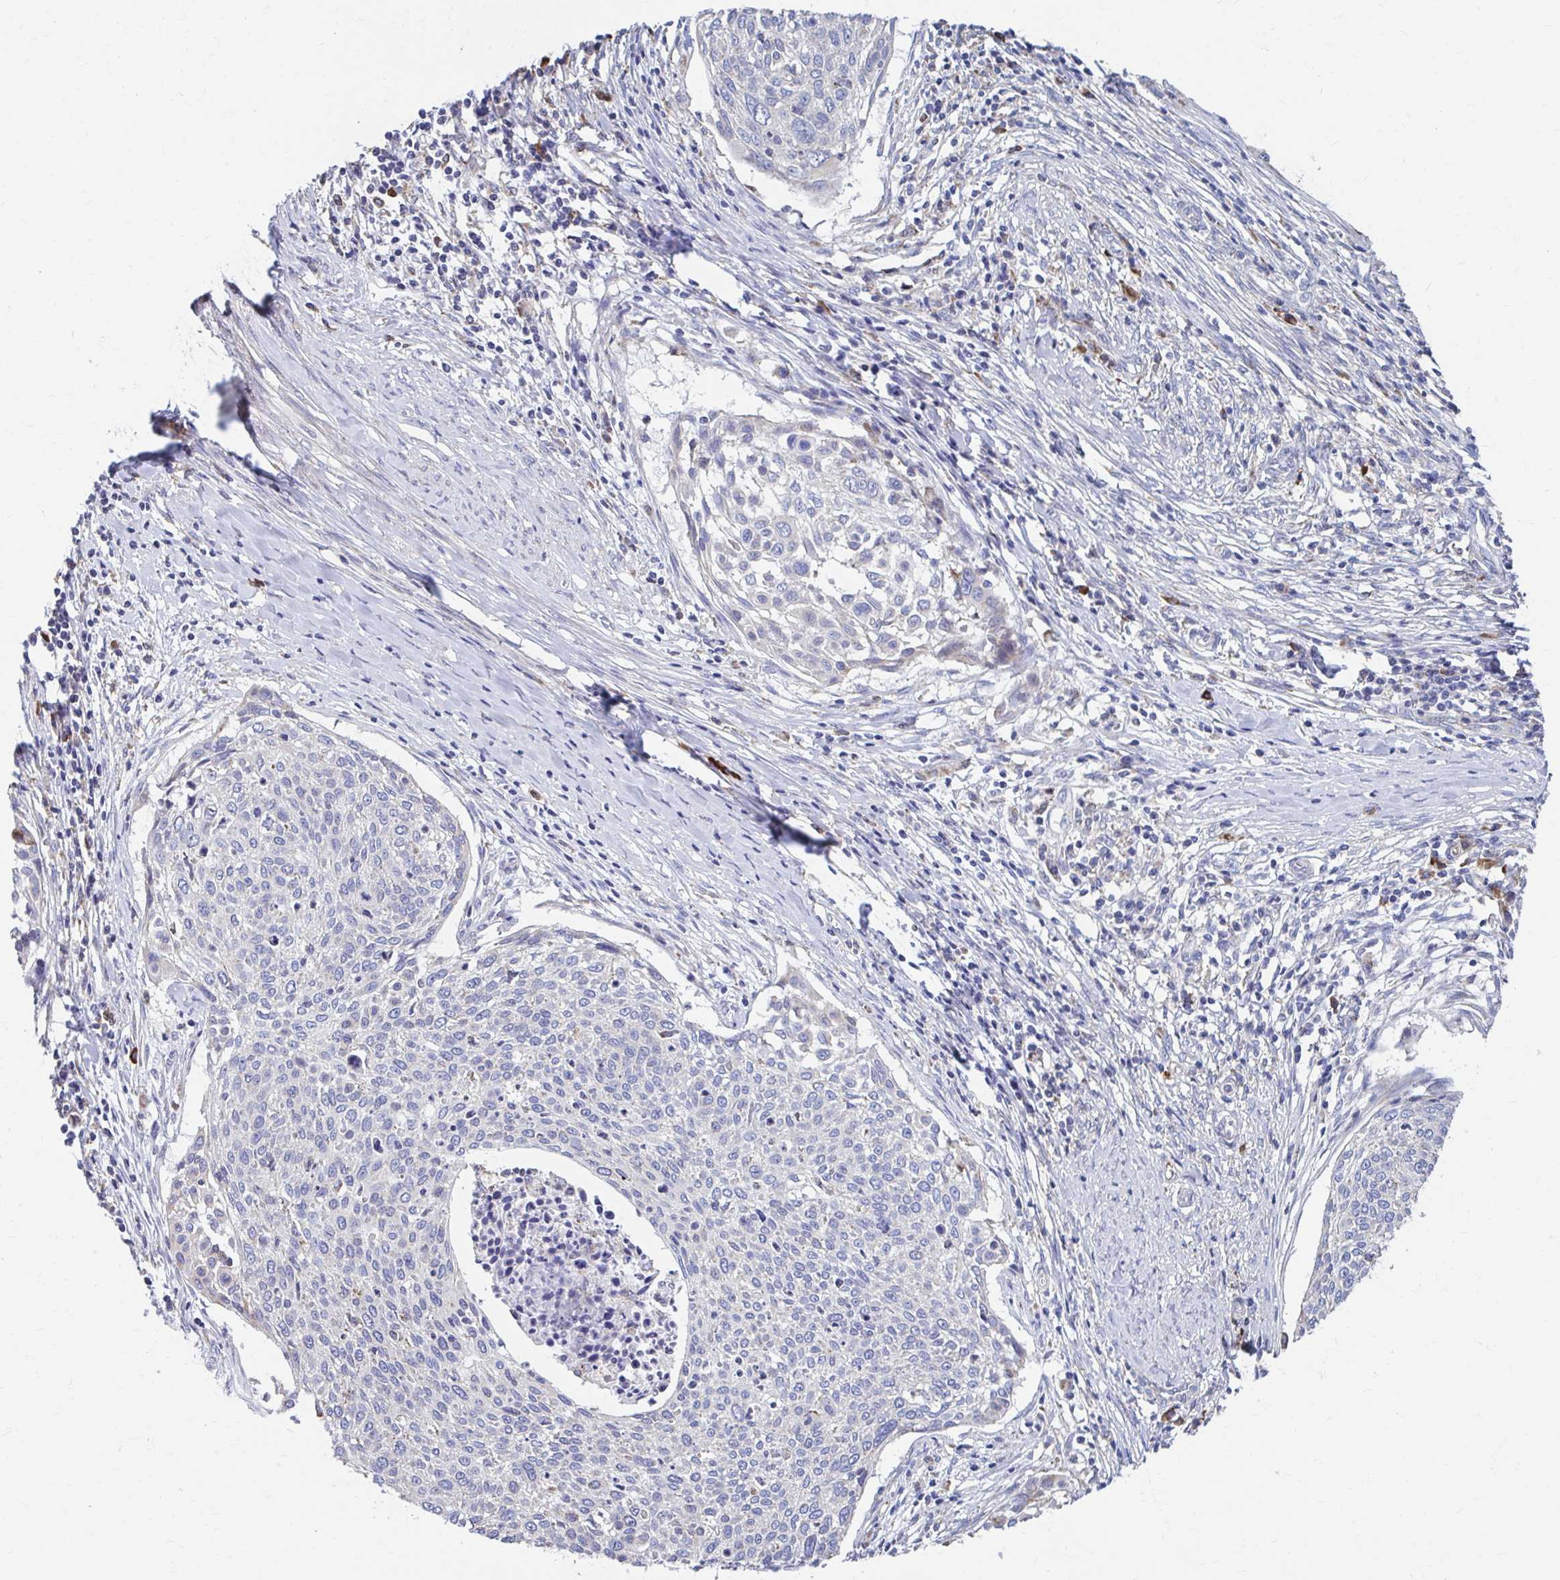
{"staining": {"intensity": "negative", "quantity": "none", "location": "none"}, "tissue": "cervical cancer", "cell_type": "Tumor cells", "image_type": "cancer", "snomed": [{"axis": "morphology", "description": "Squamous cell carcinoma, NOS"}, {"axis": "topography", "description": "Cervix"}], "caption": "Immunohistochemical staining of squamous cell carcinoma (cervical) reveals no significant positivity in tumor cells.", "gene": "FKBP2", "patient": {"sex": "female", "age": 49}}